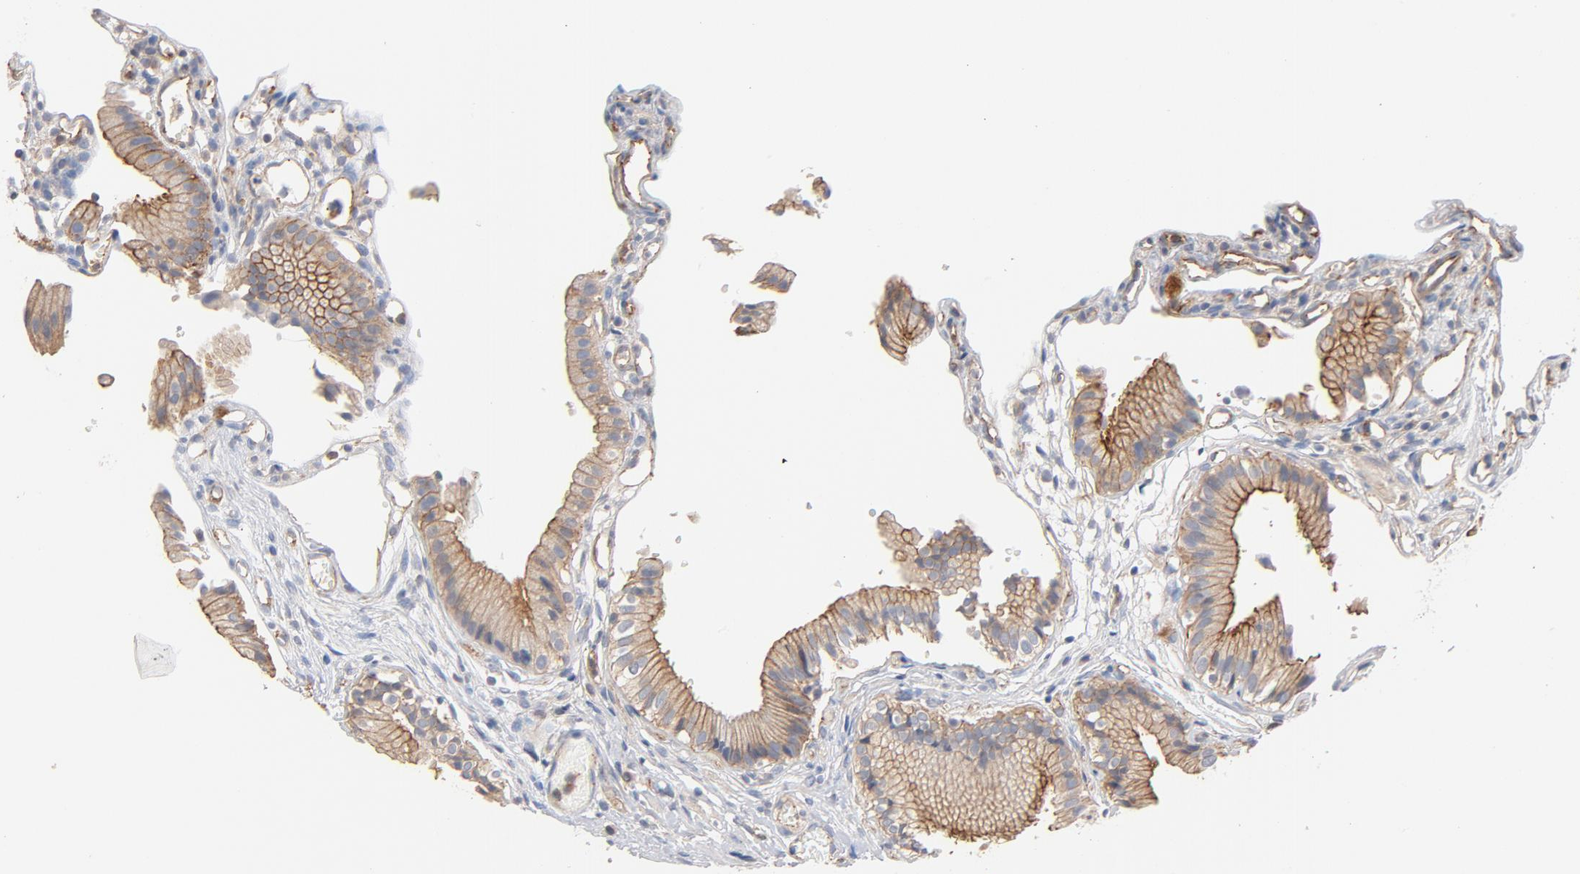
{"staining": {"intensity": "moderate", "quantity": ">75%", "location": "cytoplasmic/membranous"}, "tissue": "gallbladder", "cell_type": "Glandular cells", "image_type": "normal", "snomed": [{"axis": "morphology", "description": "Normal tissue, NOS"}, {"axis": "topography", "description": "Gallbladder"}], "caption": "Immunohistochemistry of benign gallbladder displays medium levels of moderate cytoplasmic/membranous positivity in about >75% of glandular cells.", "gene": "STRN3", "patient": {"sex": "male", "age": 65}}